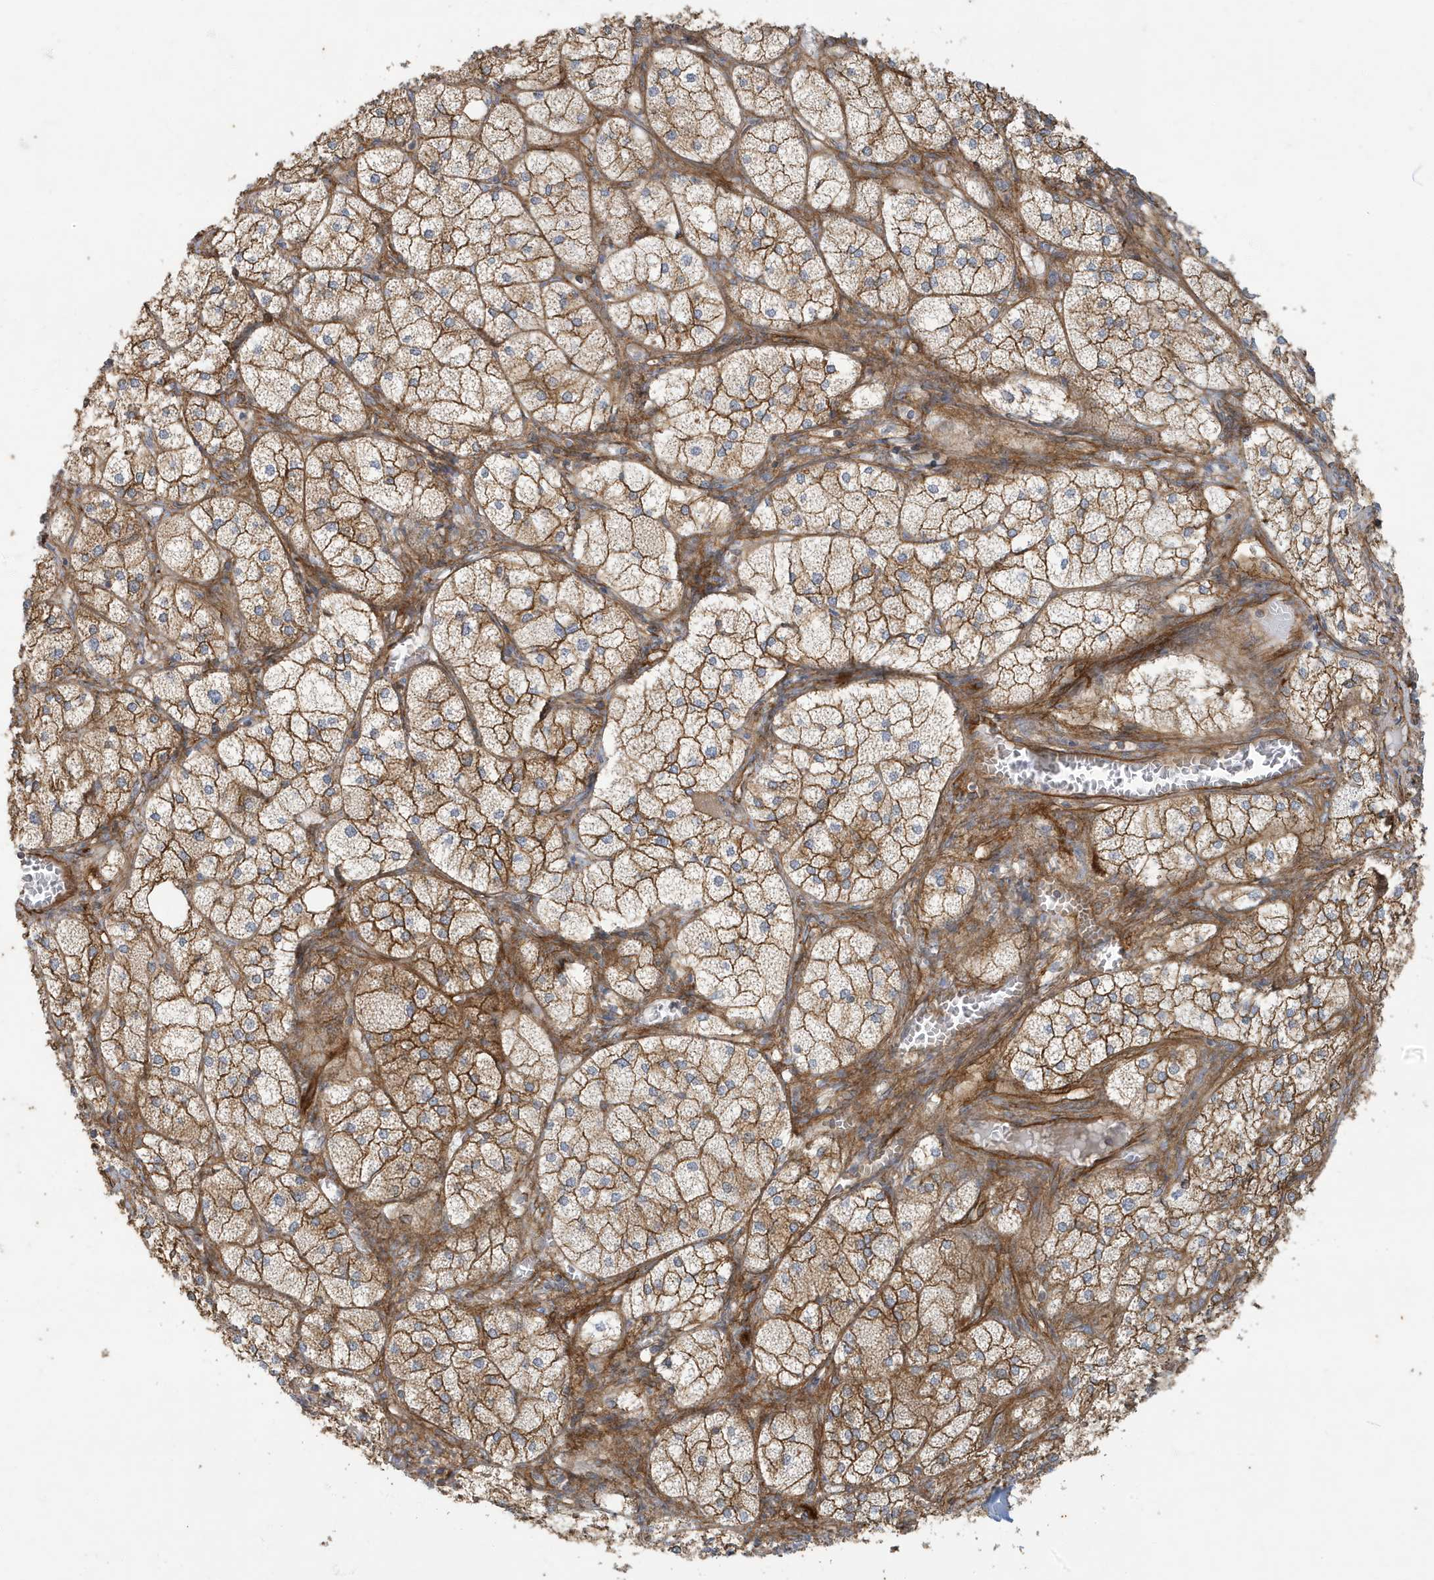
{"staining": {"intensity": "strong", "quantity": ">75%", "location": "cytoplasmic/membranous"}, "tissue": "adrenal gland", "cell_type": "Glandular cells", "image_type": "normal", "snomed": [{"axis": "morphology", "description": "Normal tissue, NOS"}, {"axis": "topography", "description": "Adrenal gland"}], "caption": "Immunohistochemistry (IHC) micrograph of normal adrenal gland stained for a protein (brown), which shows high levels of strong cytoplasmic/membranous staining in about >75% of glandular cells.", "gene": "ATP23", "patient": {"sex": "female", "age": 61}}